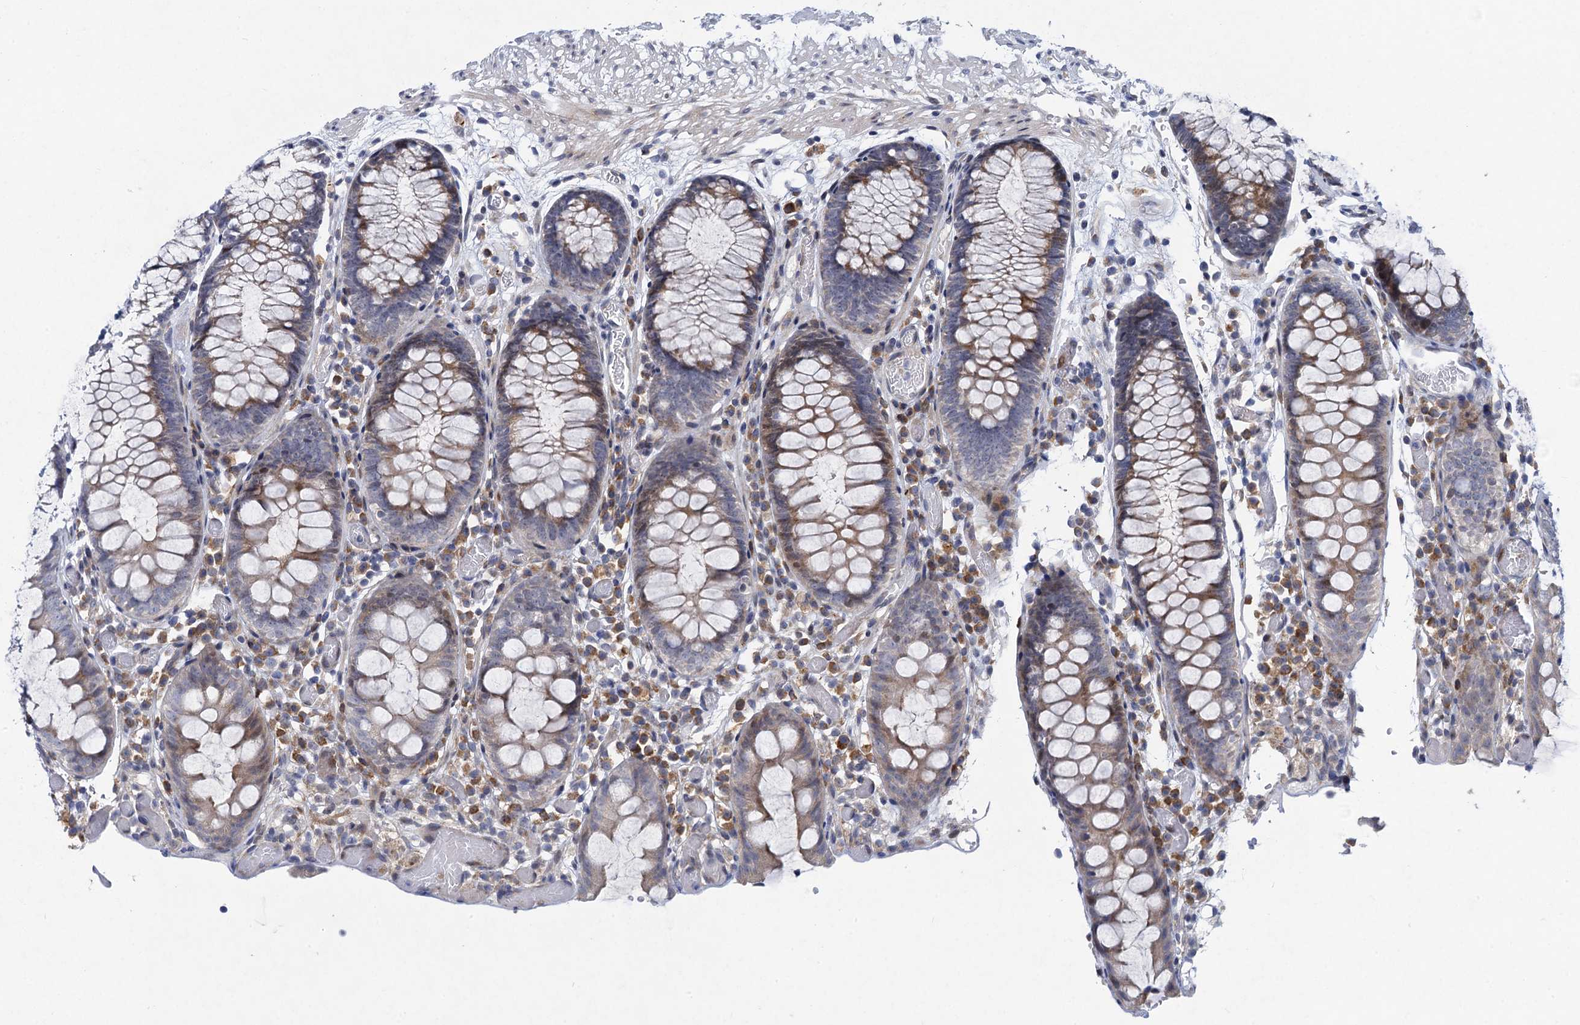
{"staining": {"intensity": "weak", "quantity": ">75%", "location": "cytoplasmic/membranous"}, "tissue": "colon", "cell_type": "Endothelial cells", "image_type": "normal", "snomed": [{"axis": "morphology", "description": "Normal tissue, NOS"}, {"axis": "topography", "description": "Colon"}], "caption": "A high-resolution photomicrograph shows immunohistochemistry (IHC) staining of normal colon, which reveals weak cytoplasmic/membranous staining in approximately >75% of endothelial cells.", "gene": "QPCTL", "patient": {"sex": "male", "age": 14}}